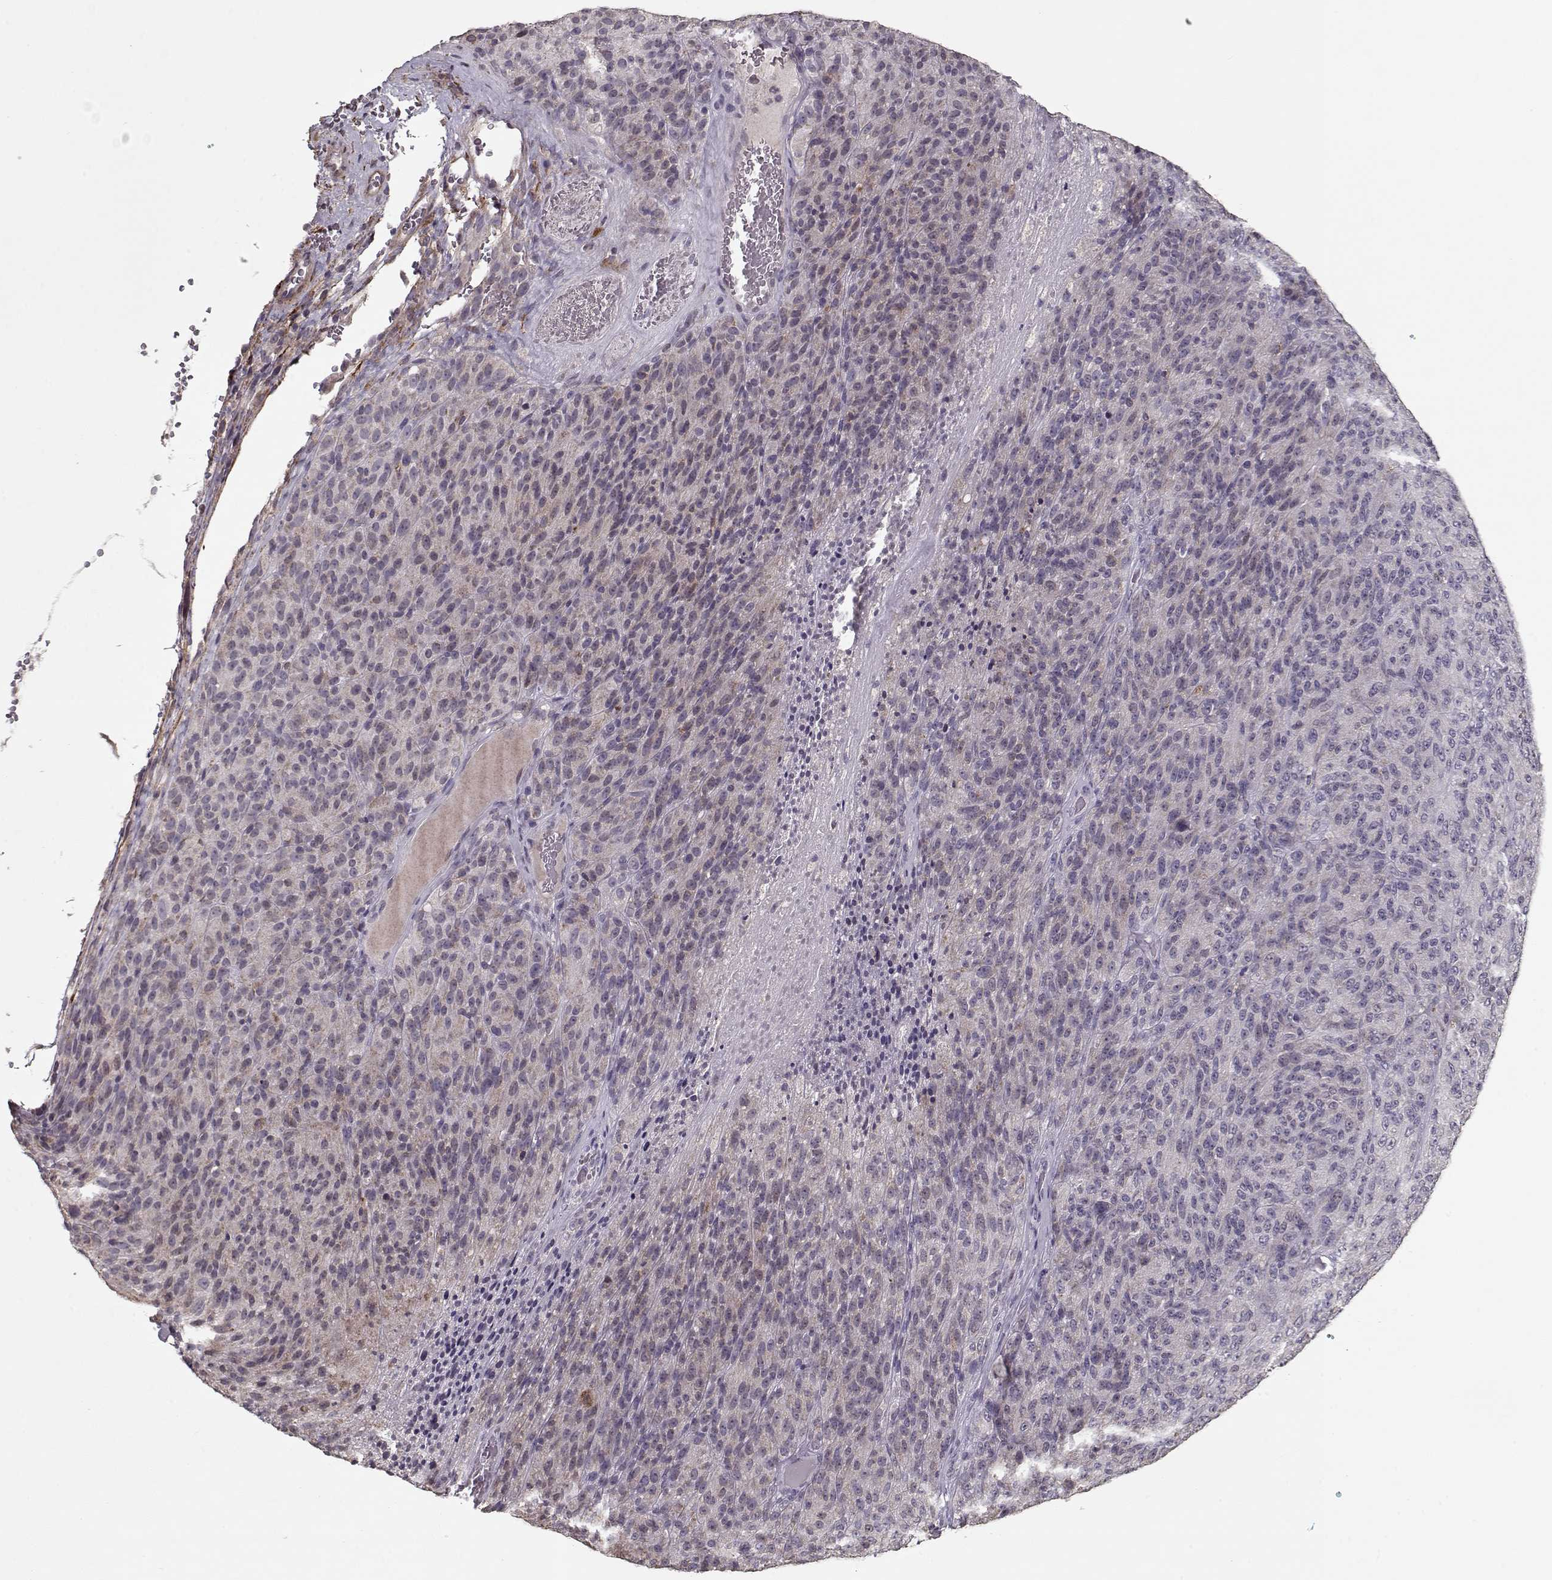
{"staining": {"intensity": "negative", "quantity": "none", "location": "none"}, "tissue": "melanoma", "cell_type": "Tumor cells", "image_type": "cancer", "snomed": [{"axis": "morphology", "description": "Malignant melanoma, Metastatic site"}, {"axis": "topography", "description": "Brain"}], "caption": "Immunohistochemical staining of human malignant melanoma (metastatic site) reveals no significant staining in tumor cells.", "gene": "LAMA2", "patient": {"sex": "female", "age": 56}}